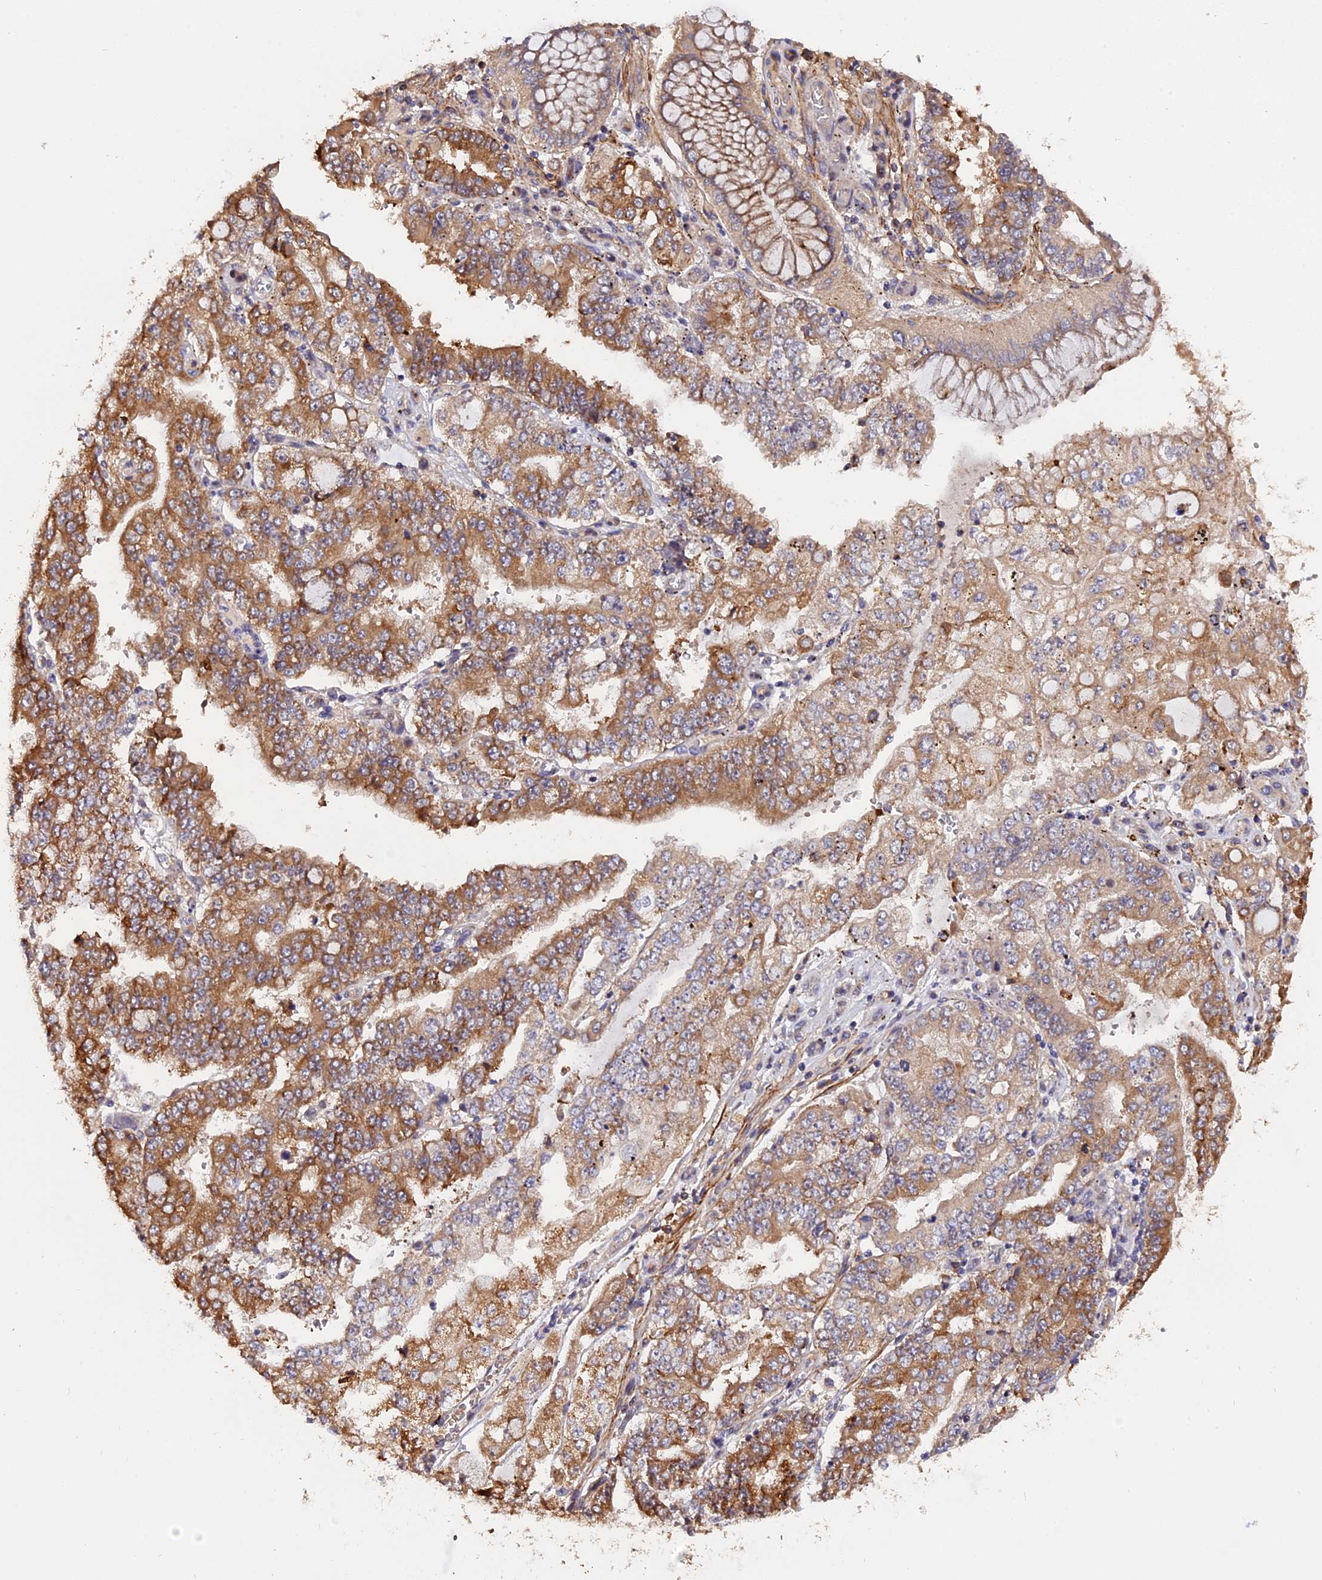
{"staining": {"intensity": "moderate", "quantity": ">75%", "location": "cytoplasmic/membranous"}, "tissue": "stomach cancer", "cell_type": "Tumor cells", "image_type": "cancer", "snomed": [{"axis": "morphology", "description": "Adenocarcinoma, NOS"}, {"axis": "topography", "description": "Stomach"}], "caption": "Immunohistochemical staining of human stomach cancer reveals medium levels of moderate cytoplasmic/membranous expression in about >75% of tumor cells. (DAB IHC with brightfield microscopy, high magnification).", "gene": "TRMT1", "patient": {"sex": "male", "age": 76}}